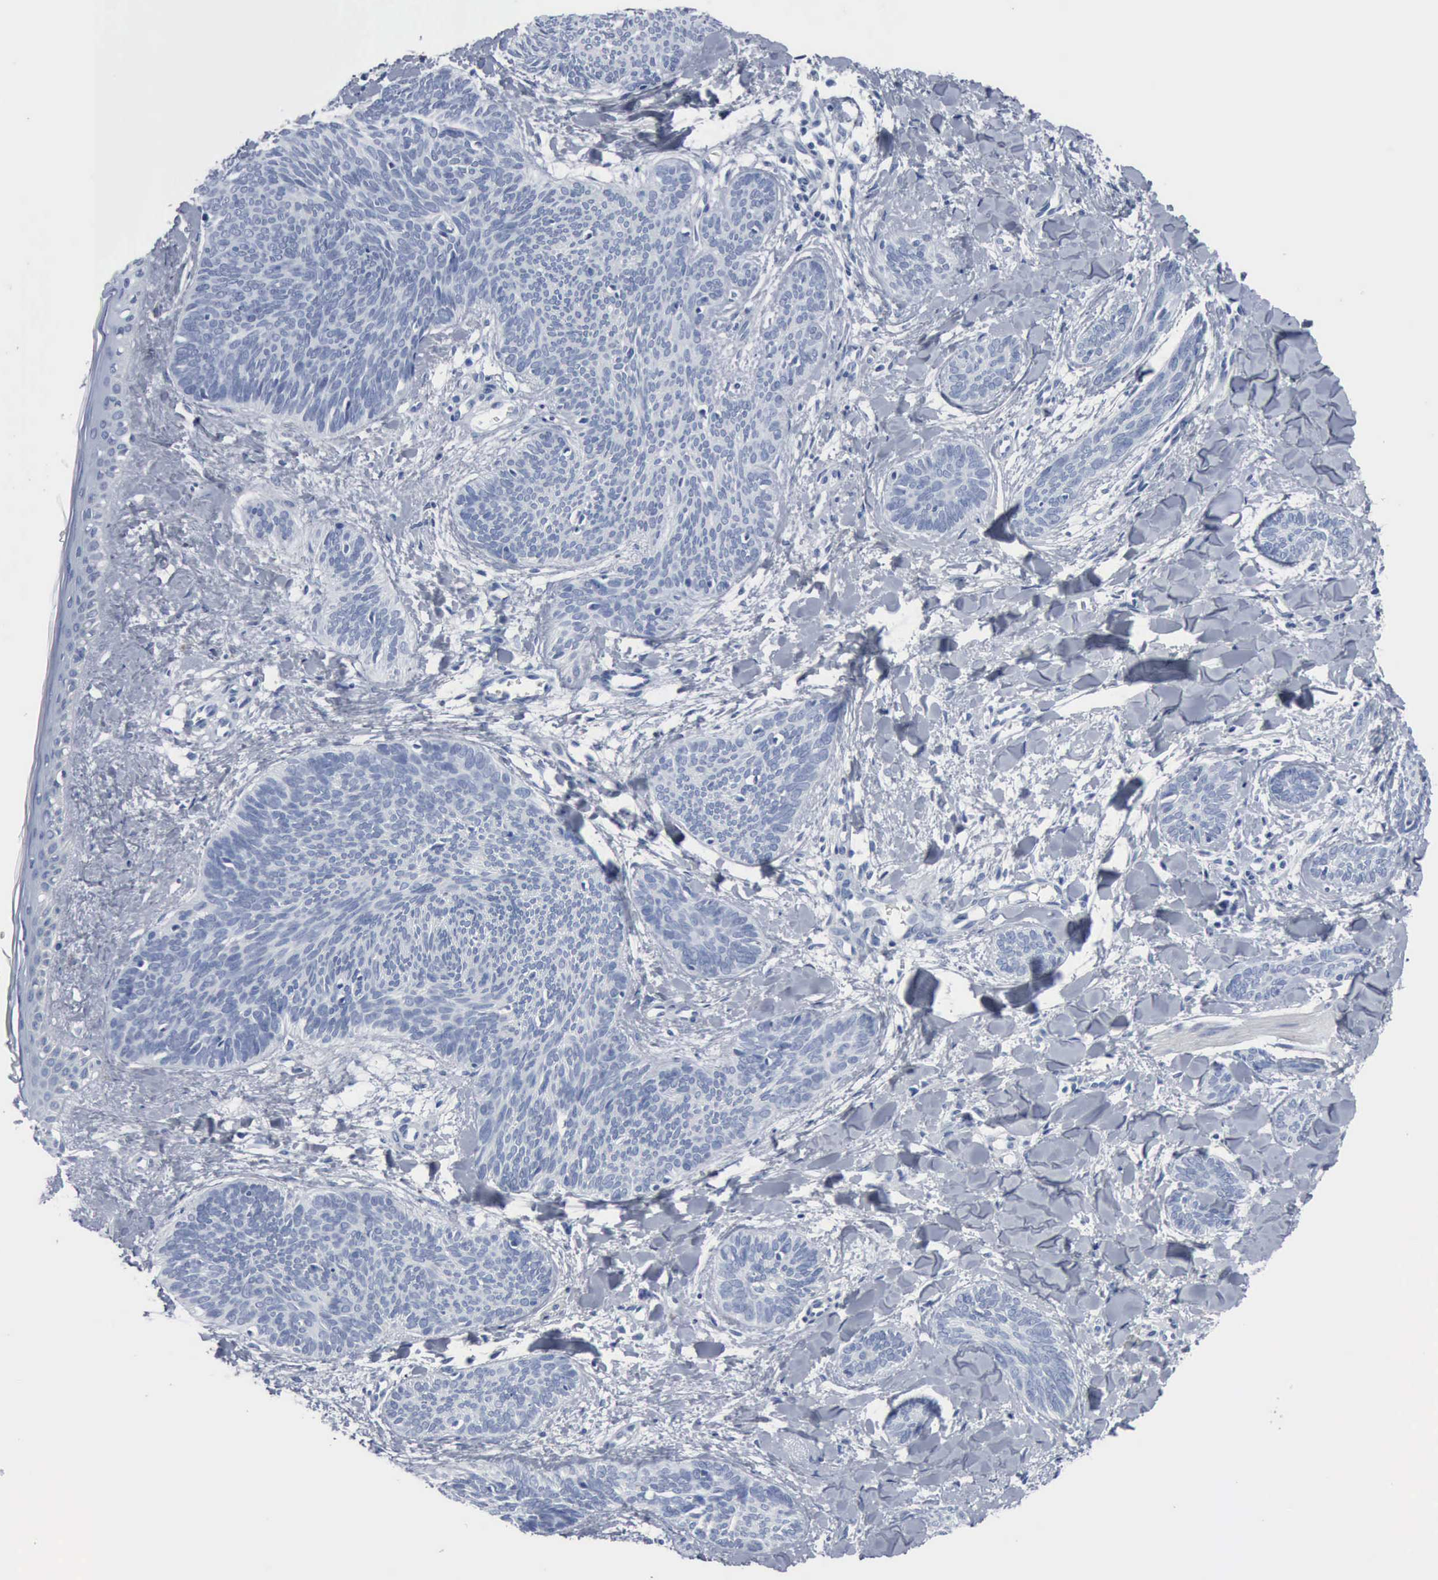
{"staining": {"intensity": "negative", "quantity": "none", "location": "none"}, "tissue": "skin cancer", "cell_type": "Tumor cells", "image_type": "cancer", "snomed": [{"axis": "morphology", "description": "Basal cell carcinoma"}, {"axis": "topography", "description": "Skin"}], "caption": "A high-resolution photomicrograph shows immunohistochemistry staining of skin cancer, which demonstrates no significant positivity in tumor cells.", "gene": "DMD", "patient": {"sex": "female", "age": 81}}